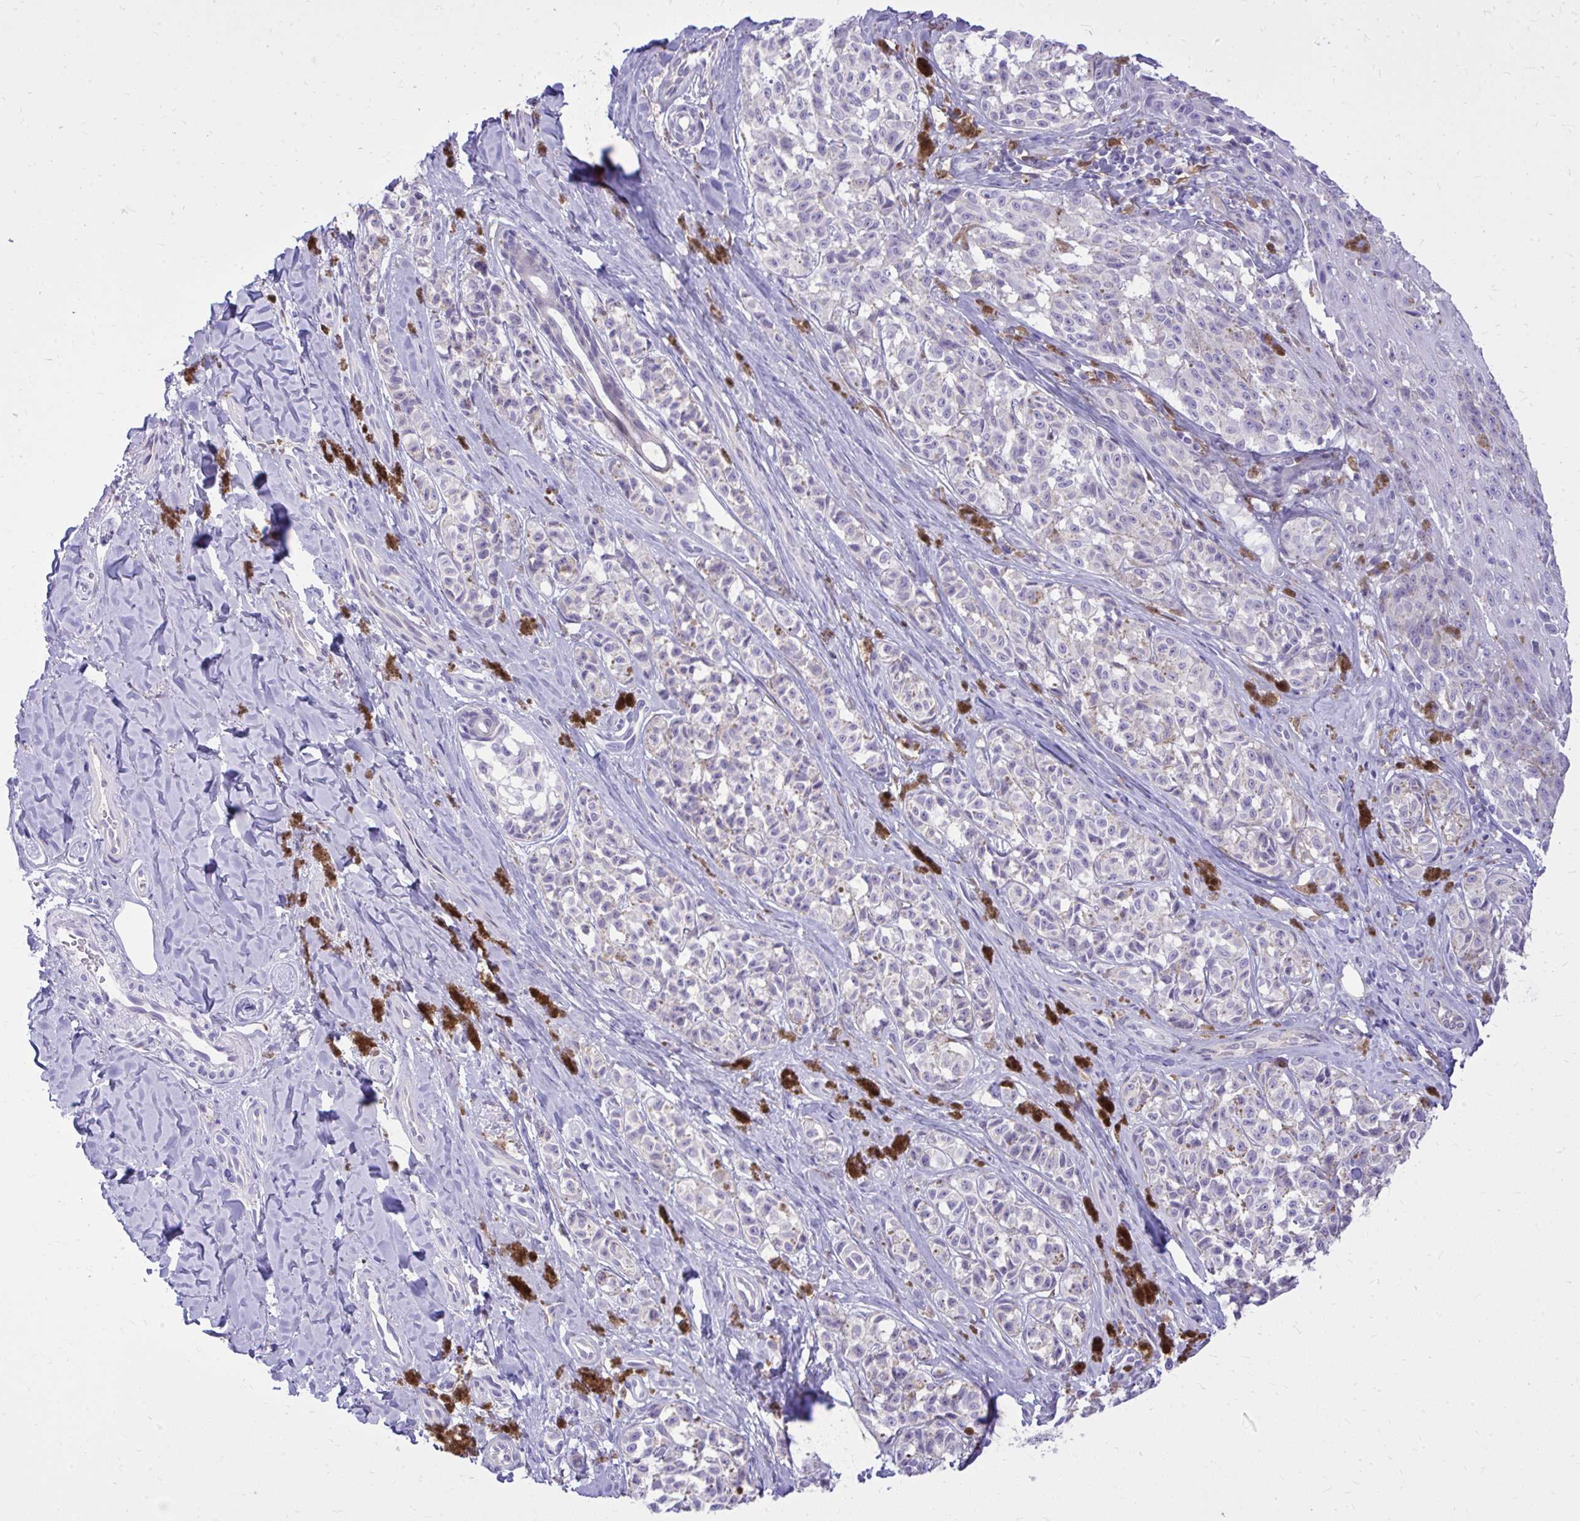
{"staining": {"intensity": "negative", "quantity": "none", "location": "none"}, "tissue": "melanoma", "cell_type": "Tumor cells", "image_type": "cancer", "snomed": [{"axis": "morphology", "description": "Malignant melanoma, NOS"}, {"axis": "topography", "description": "Skin"}], "caption": "This is a histopathology image of immunohistochemistry staining of melanoma, which shows no staining in tumor cells.", "gene": "NNMT", "patient": {"sex": "female", "age": 65}}